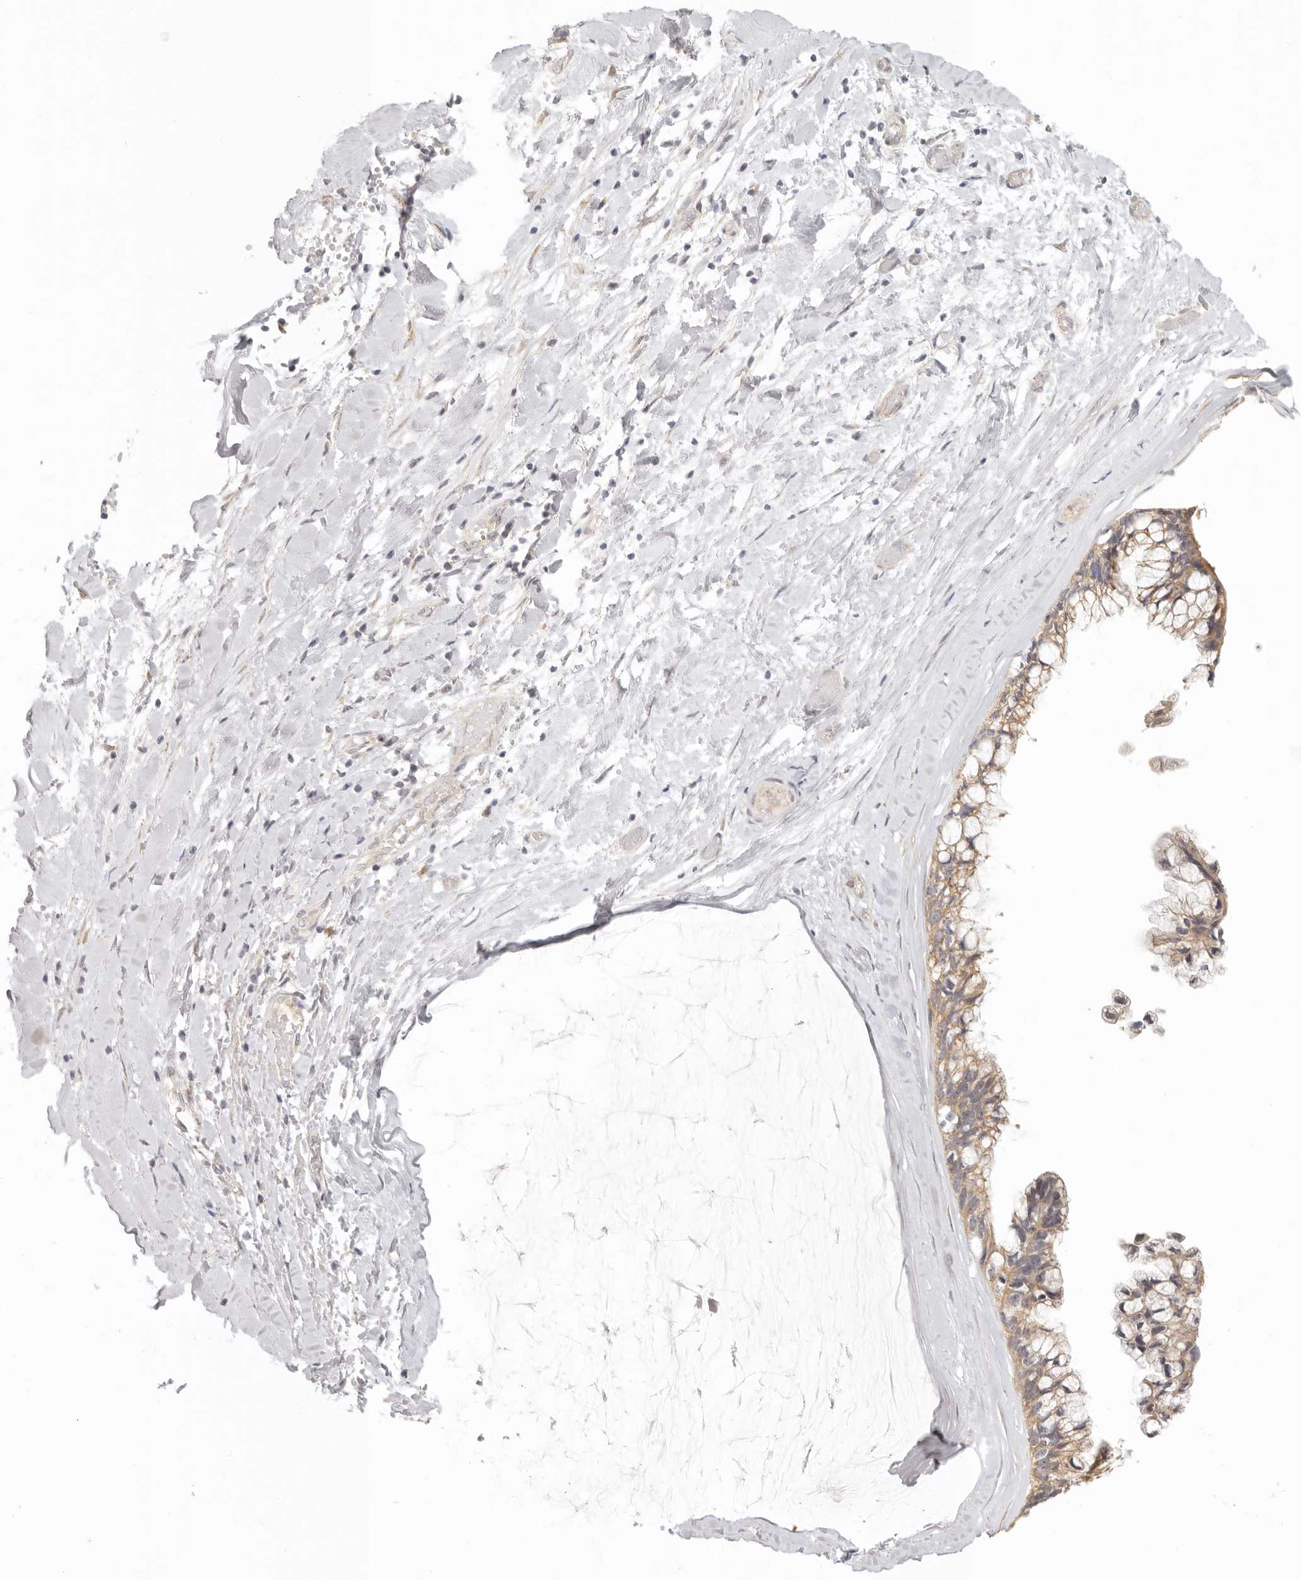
{"staining": {"intensity": "moderate", "quantity": ">75%", "location": "cytoplasmic/membranous"}, "tissue": "ovarian cancer", "cell_type": "Tumor cells", "image_type": "cancer", "snomed": [{"axis": "morphology", "description": "Cystadenocarcinoma, mucinous, NOS"}, {"axis": "topography", "description": "Ovary"}], "caption": "Tumor cells demonstrate moderate cytoplasmic/membranous positivity in about >75% of cells in mucinous cystadenocarcinoma (ovarian).", "gene": "AHDC1", "patient": {"sex": "female", "age": 39}}